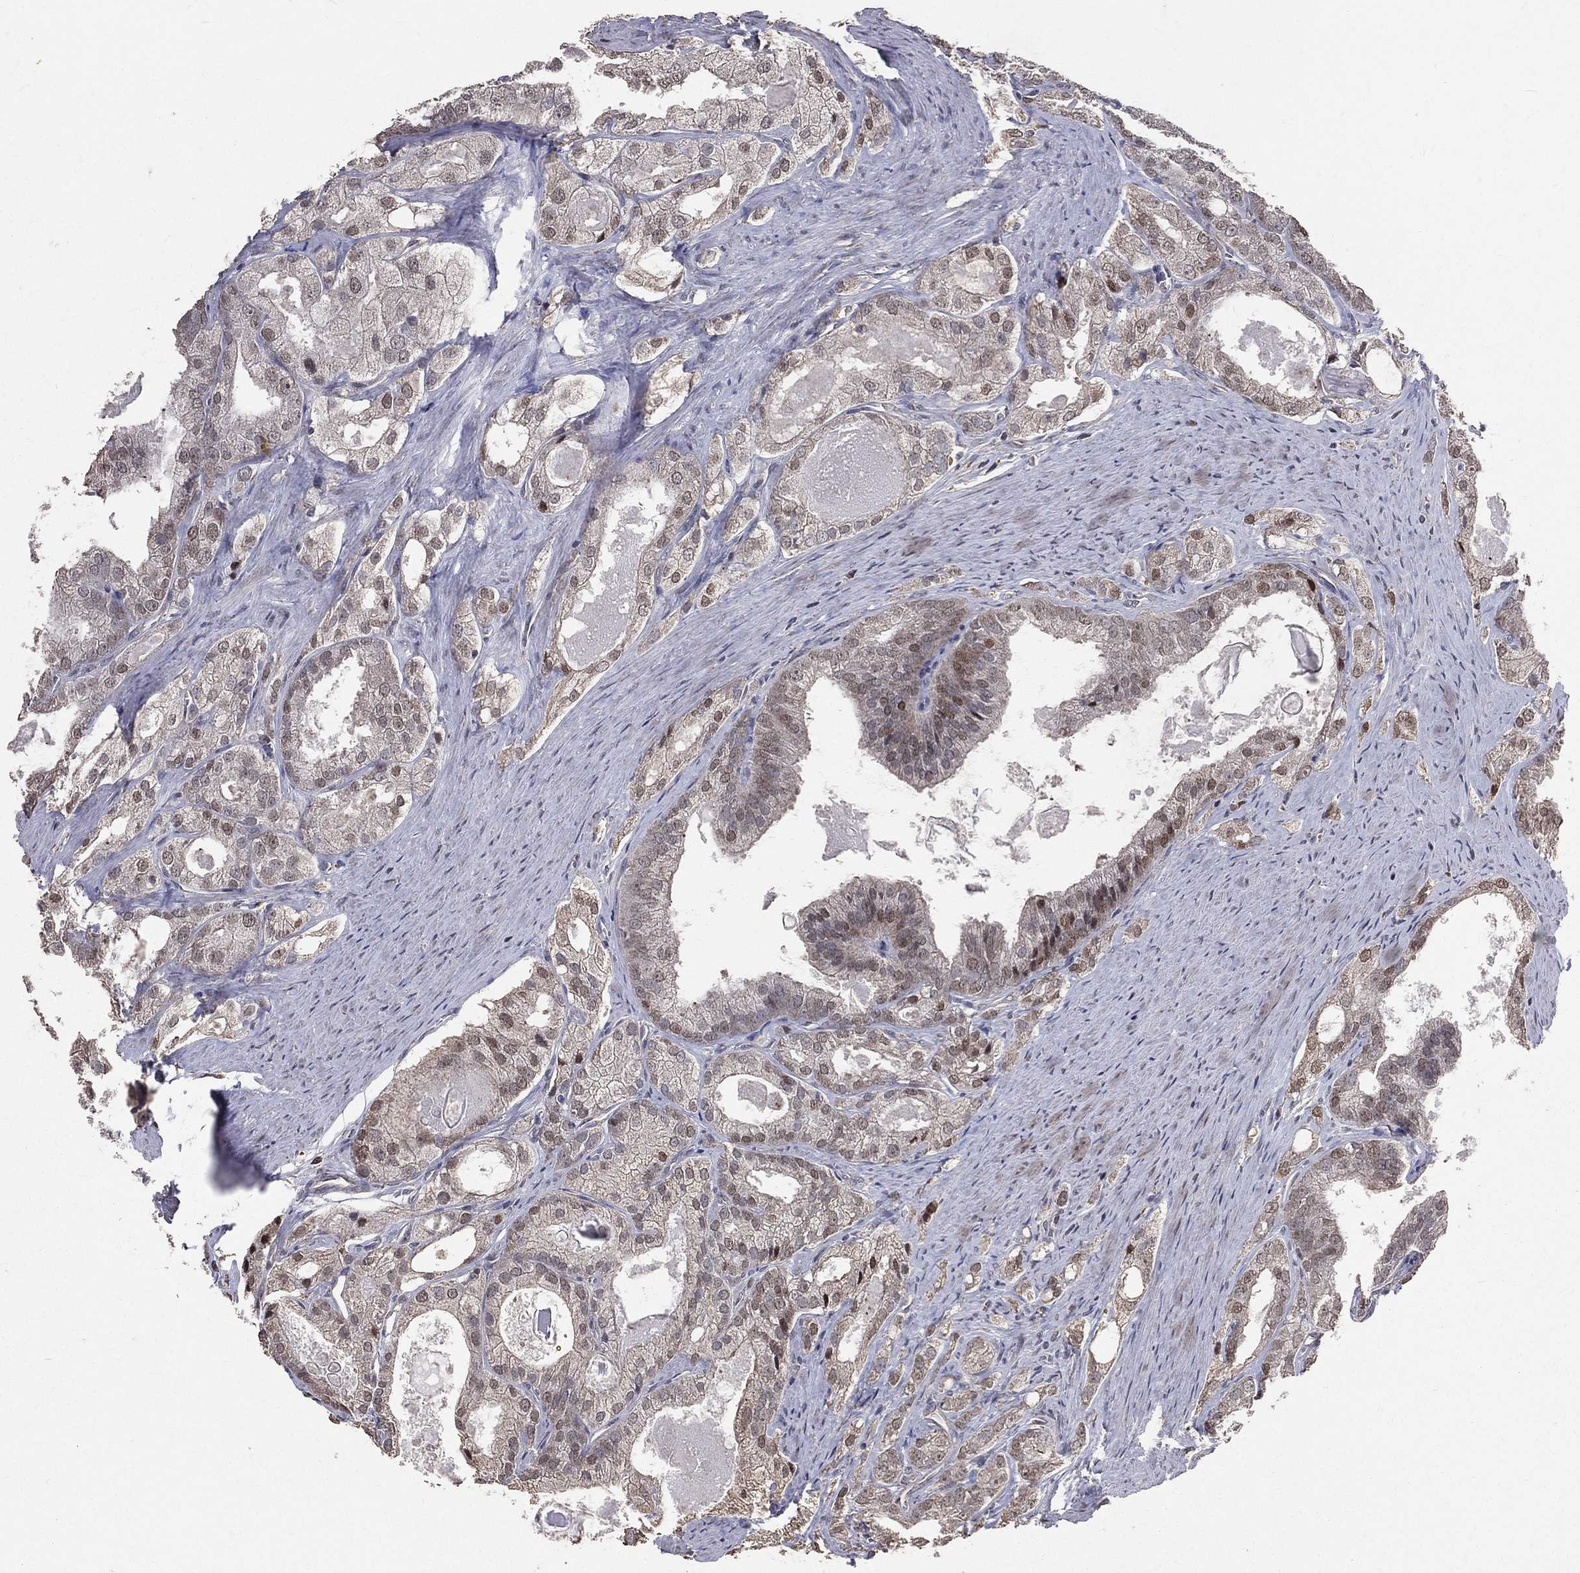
{"staining": {"intensity": "weak", "quantity": "25%-75%", "location": "cytoplasmic/membranous"}, "tissue": "prostate cancer", "cell_type": "Tumor cells", "image_type": "cancer", "snomed": [{"axis": "morphology", "description": "Adenocarcinoma, NOS"}, {"axis": "morphology", "description": "Adenocarcinoma, High grade"}, {"axis": "topography", "description": "Prostate"}], "caption": "The micrograph displays immunohistochemical staining of prostate cancer. There is weak cytoplasmic/membranous expression is seen in approximately 25%-75% of tumor cells.", "gene": "LY6K", "patient": {"sex": "male", "age": 70}}